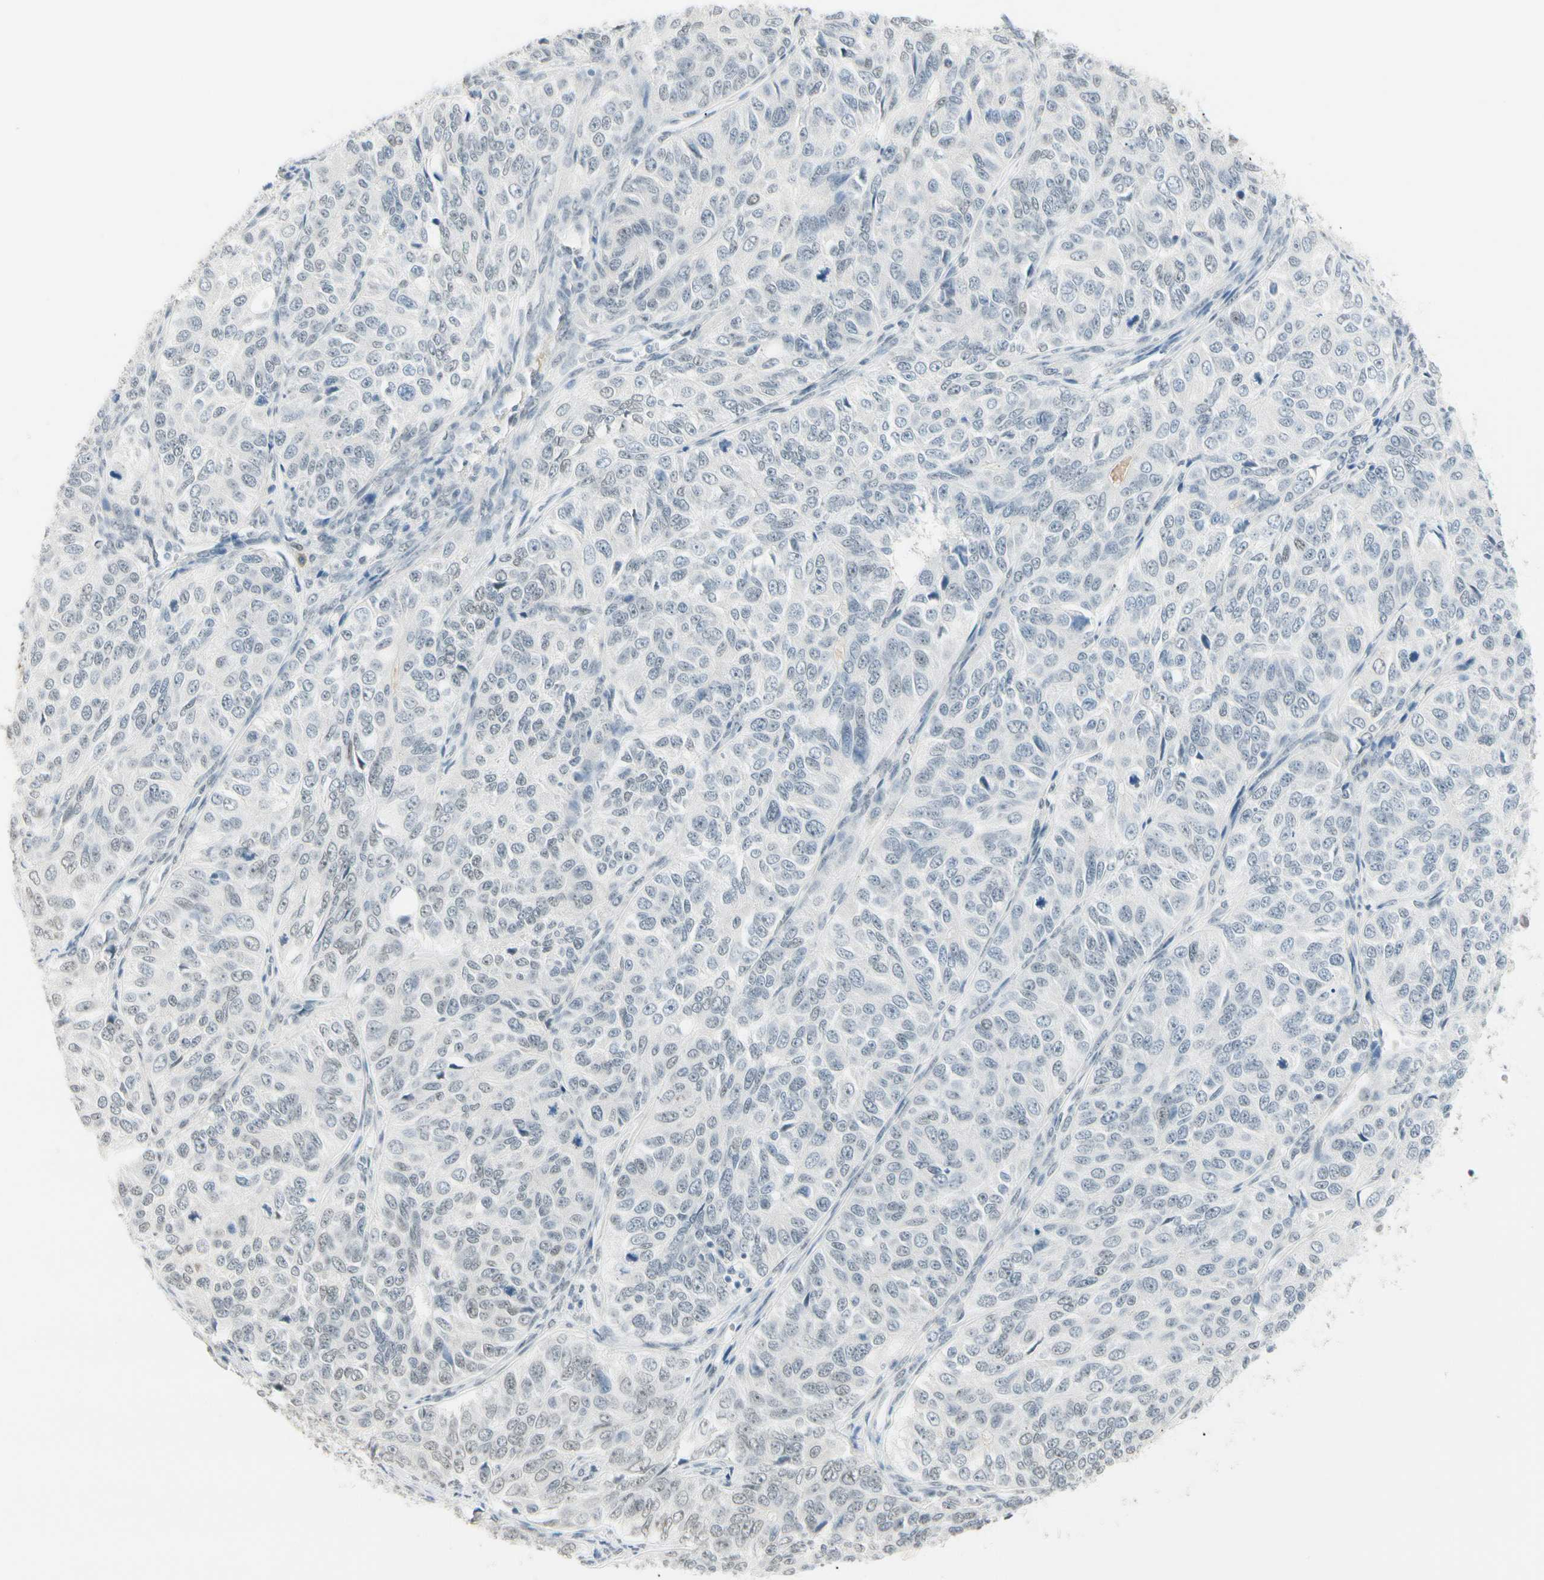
{"staining": {"intensity": "negative", "quantity": "none", "location": "none"}, "tissue": "ovarian cancer", "cell_type": "Tumor cells", "image_type": "cancer", "snomed": [{"axis": "morphology", "description": "Carcinoma, endometroid"}, {"axis": "topography", "description": "Ovary"}], "caption": "There is no significant expression in tumor cells of ovarian cancer.", "gene": "ASPN", "patient": {"sex": "female", "age": 51}}